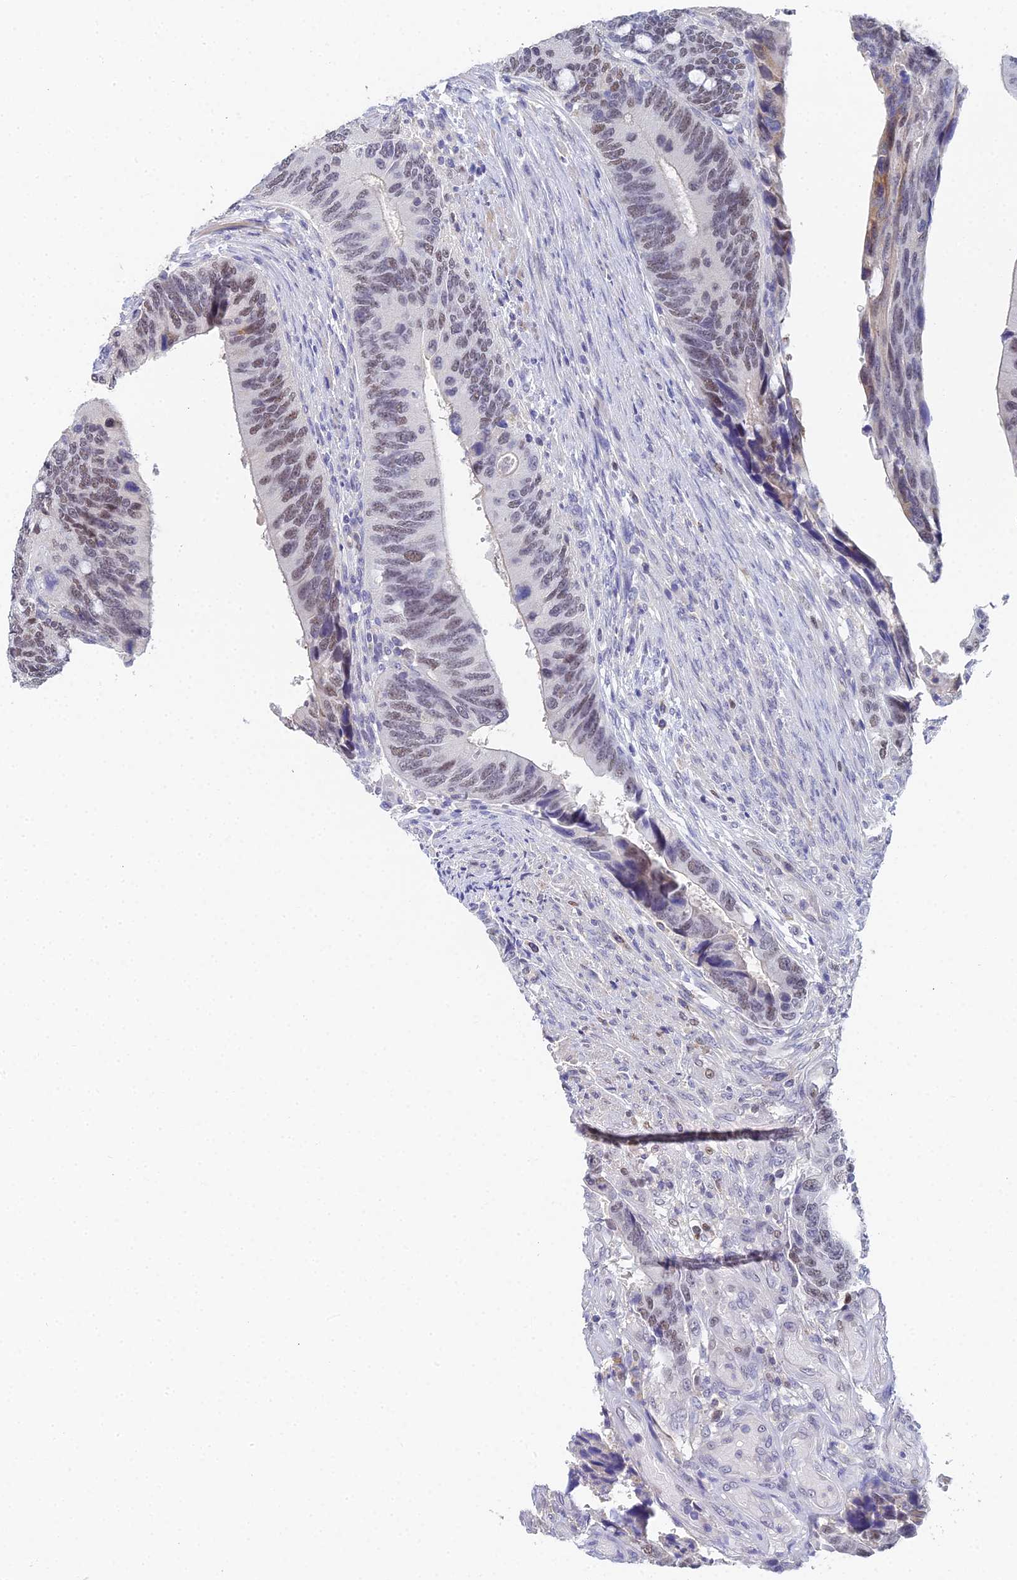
{"staining": {"intensity": "moderate", "quantity": ">75%", "location": "nuclear"}, "tissue": "colorectal cancer", "cell_type": "Tumor cells", "image_type": "cancer", "snomed": [{"axis": "morphology", "description": "Adenocarcinoma, NOS"}, {"axis": "topography", "description": "Colon"}], "caption": "Moderate nuclear protein staining is present in about >75% of tumor cells in colorectal cancer. The protein of interest is shown in brown color, while the nuclei are stained blue.", "gene": "MCM2", "patient": {"sex": "male", "age": 87}}